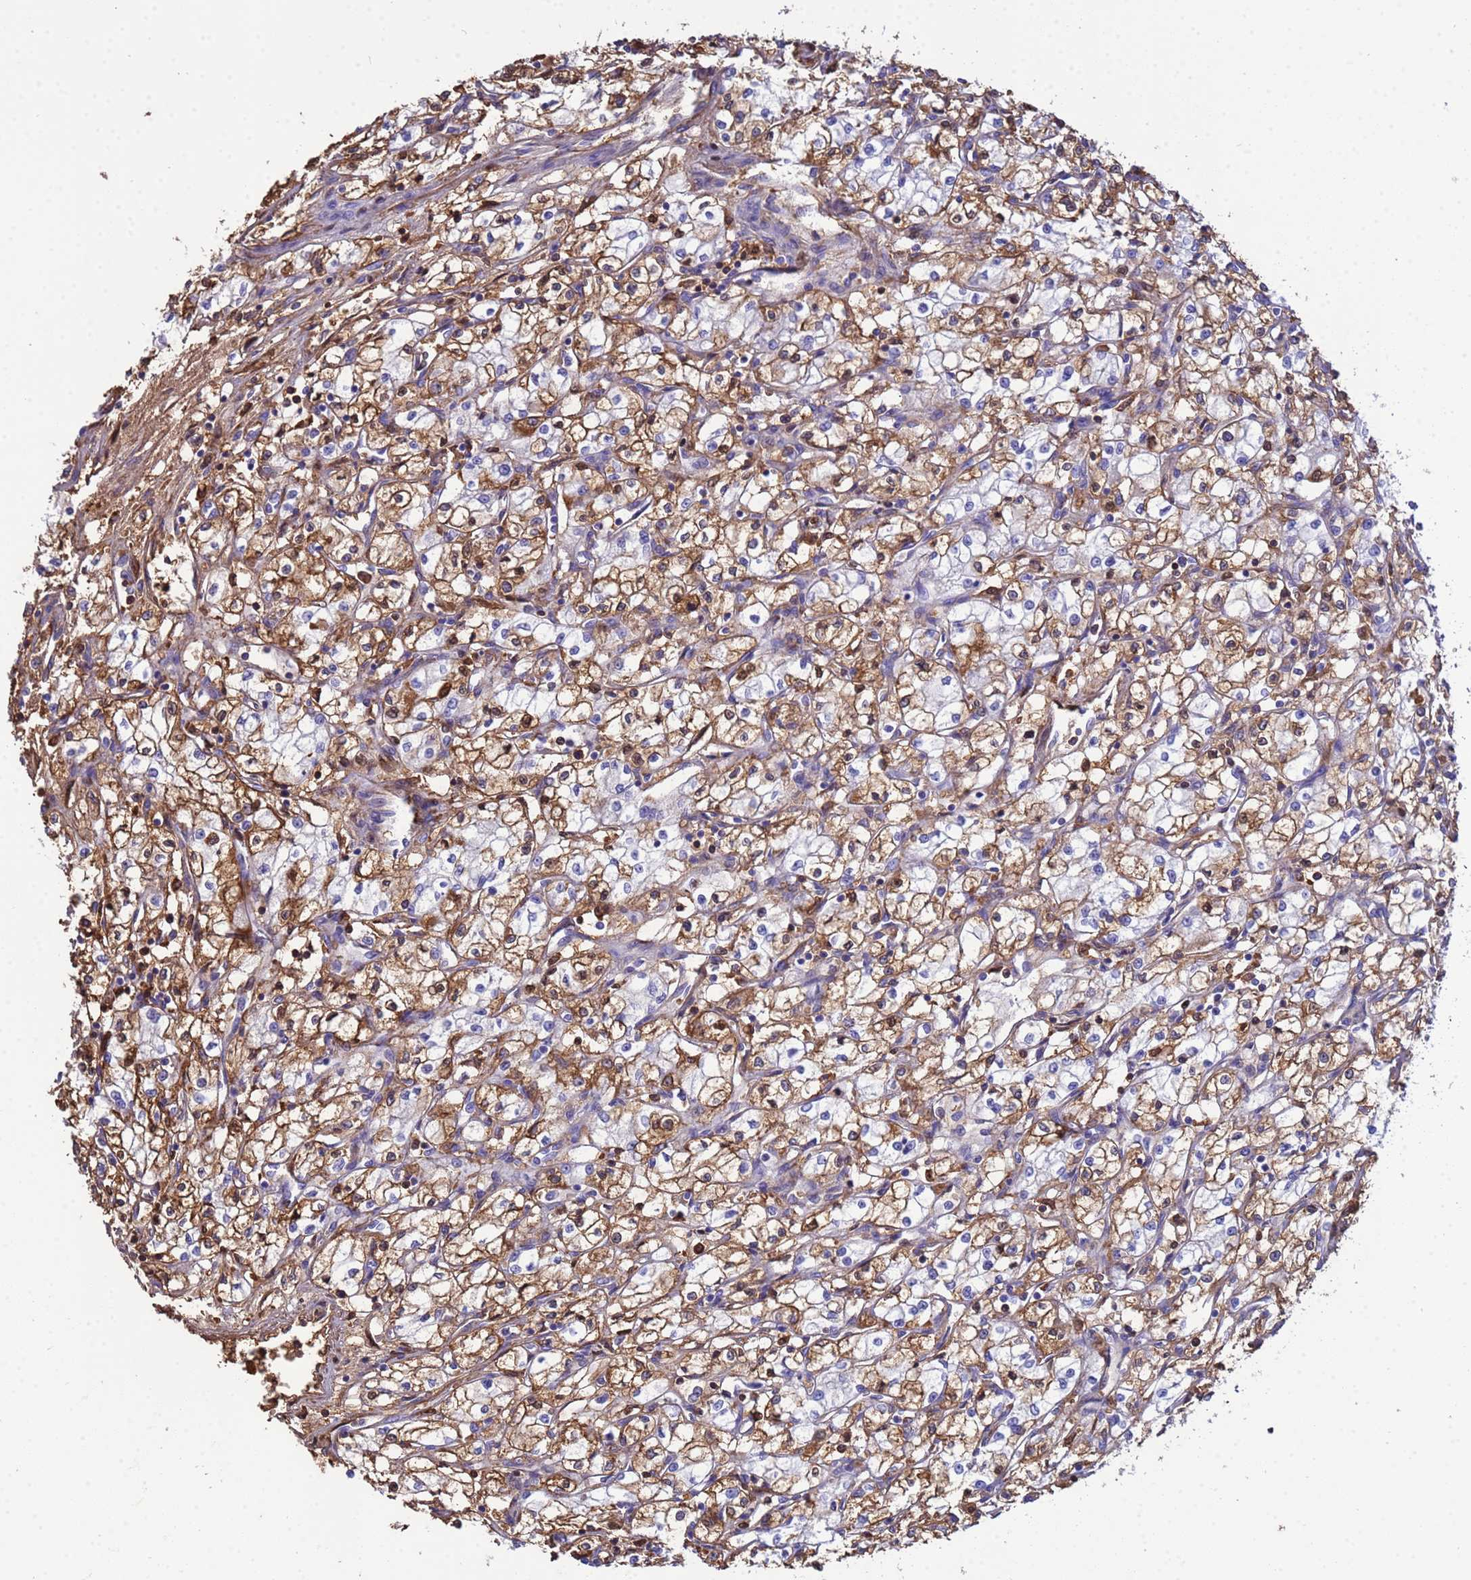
{"staining": {"intensity": "moderate", "quantity": "25%-75%", "location": "cytoplasmic/membranous"}, "tissue": "renal cancer", "cell_type": "Tumor cells", "image_type": "cancer", "snomed": [{"axis": "morphology", "description": "Adenocarcinoma, NOS"}, {"axis": "topography", "description": "Kidney"}], "caption": "IHC micrograph of neoplastic tissue: human renal cancer stained using immunohistochemistry (IHC) reveals medium levels of moderate protein expression localized specifically in the cytoplasmic/membranous of tumor cells, appearing as a cytoplasmic/membranous brown color.", "gene": "H1-7", "patient": {"sex": "male", "age": 59}}